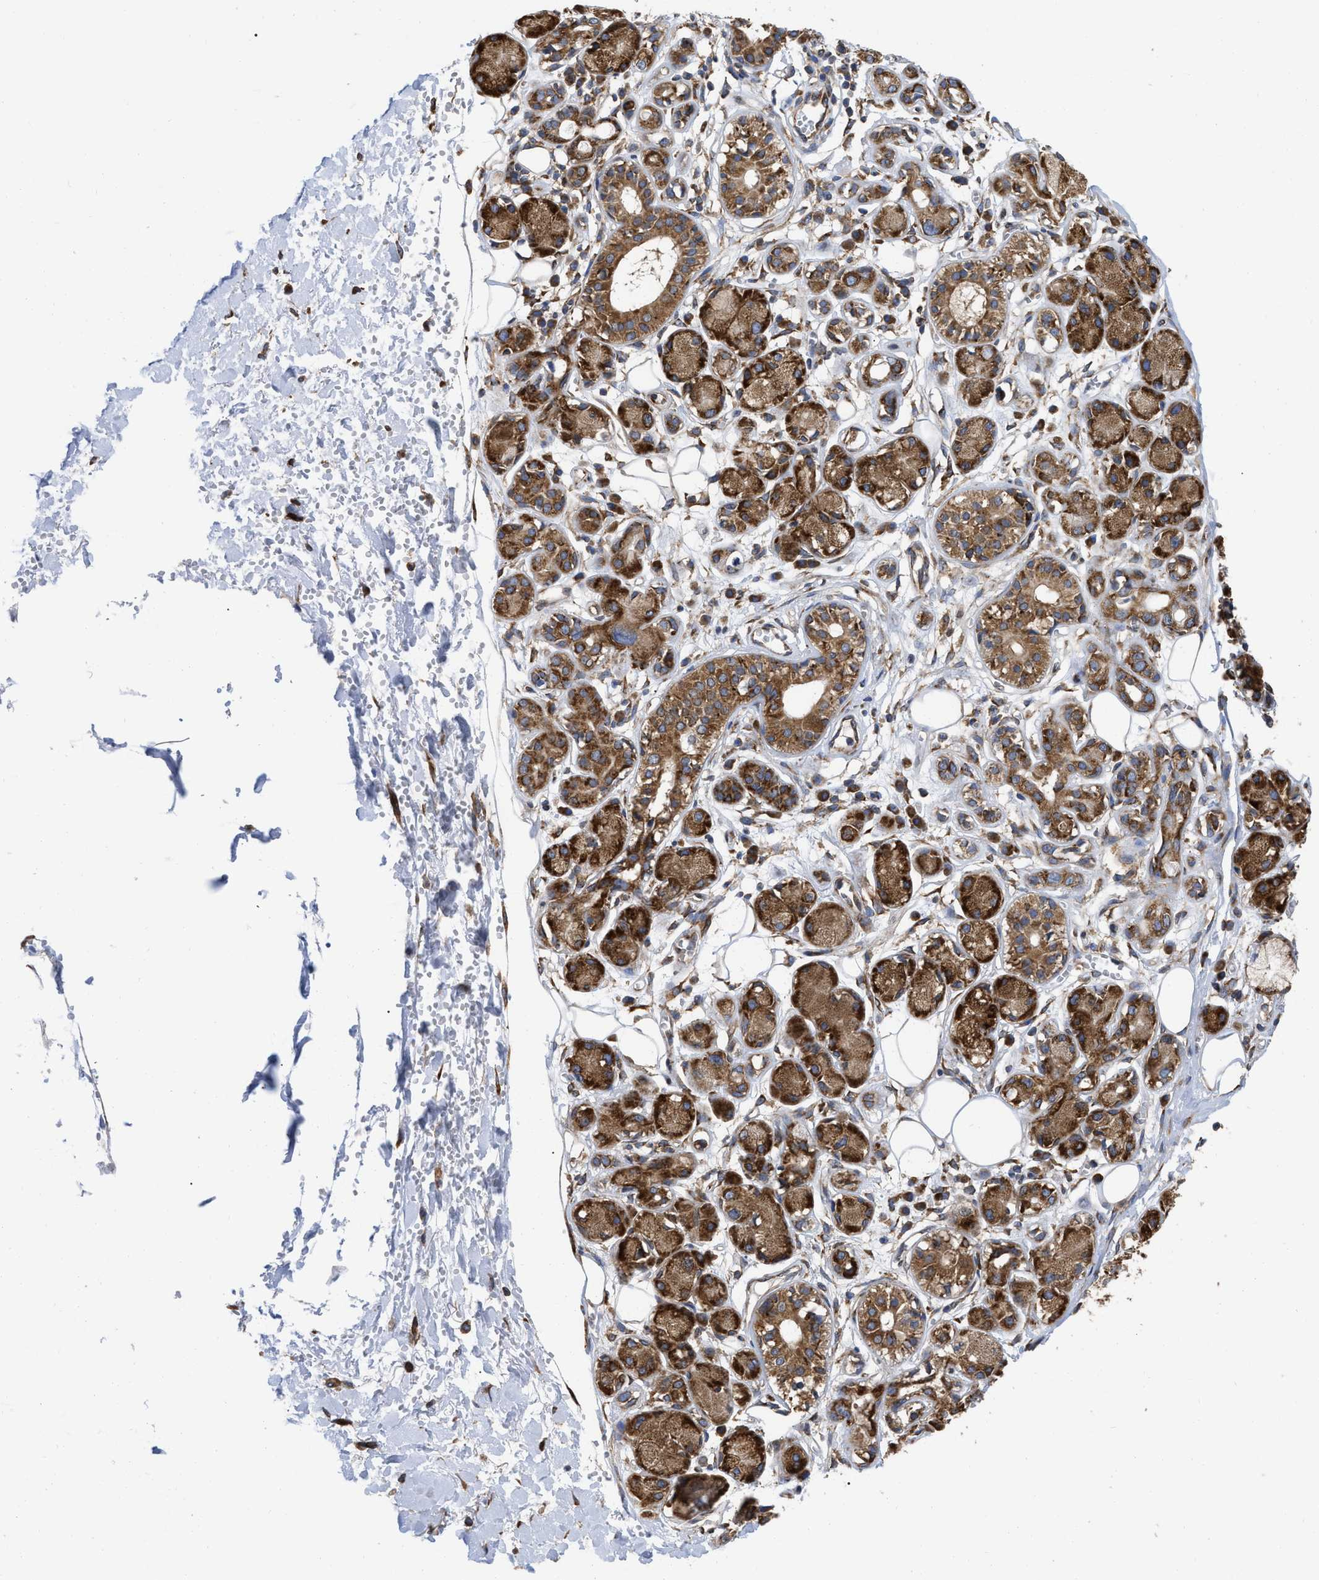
{"staining": {"intensity": "negative", "quantity": "none", "location": "none"}, "tissue": "adipose tissue", "cell_type": "Adipocytes", "image_type": "normal", "snomed": [{"axis": "morphology", "description": "Normal tissue, NOS"}, {"axis": "morphology", "description": "Inflammation, NOS"}, {"axis": "topography", "description": "Salivary gland"}, {"axis": "topography", "description": "Peripheral nerve tissue"}], "caption": "DAB (3,3'-diaminobenzidine) immunohistochemical staining of normal adipose tissue shows no significant staining in adipocytes.", "gene": "FAM120A", "patient": {"sex": "female", "age": 75}}